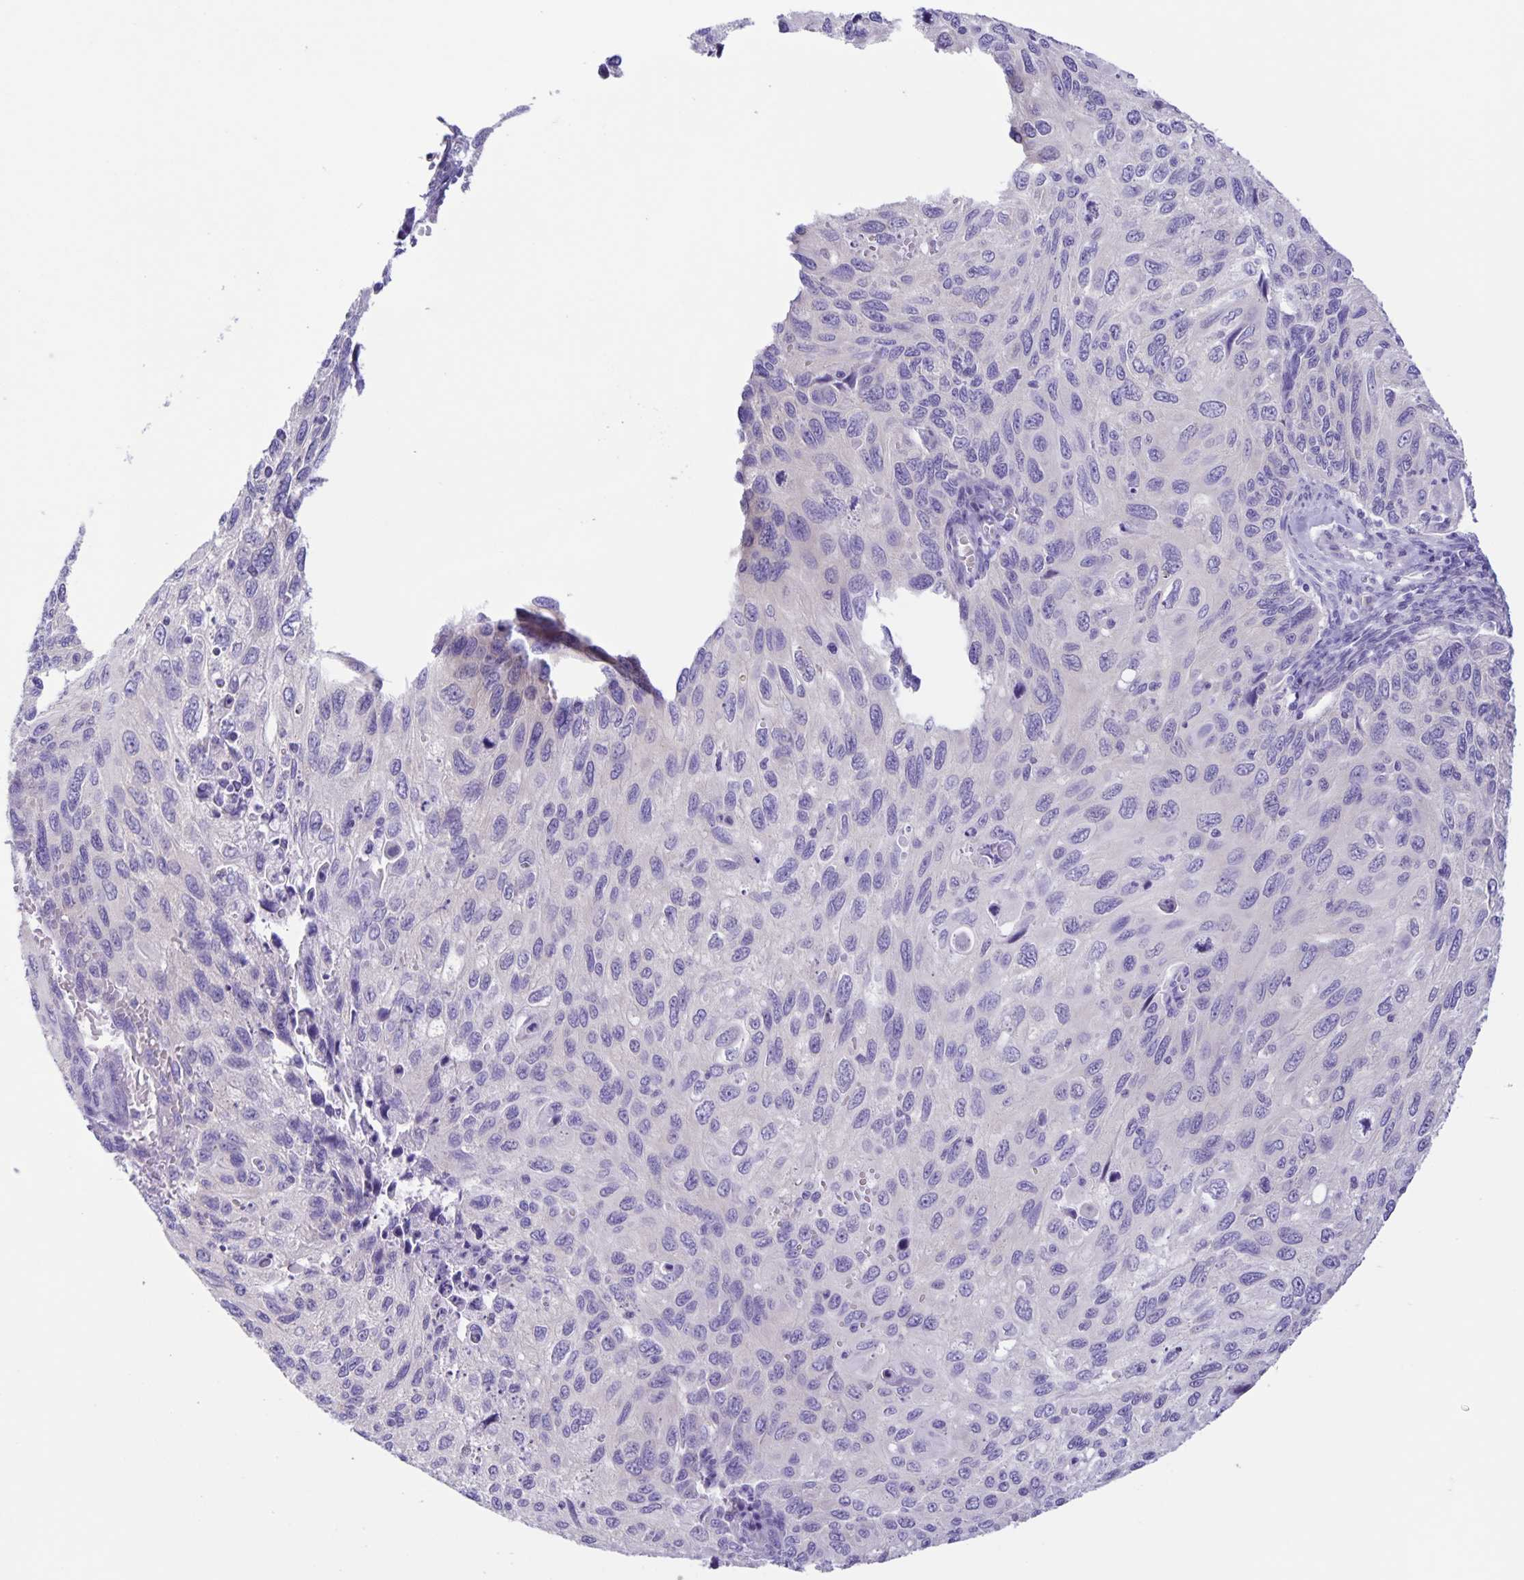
{"staining": {"intensity": "negative", "quantity": "none", "location": "none"}, "tissue": "cervical cancer", "cell_type": "Tumor cells", "image_type": "cancer", "snomed": [{"axis": "morphology", "description": "Squamous cell carcinoma, NOS"}, {"axis": "topography", "description": "Cervix"}], "caption": "Immunohistochemical staining of cervical cancer (squamous cell carcinoma) reveals no significant positivity in tumor cells.", "gene": "CAPSL", "patient": {"sex": "female", "age": 70}}